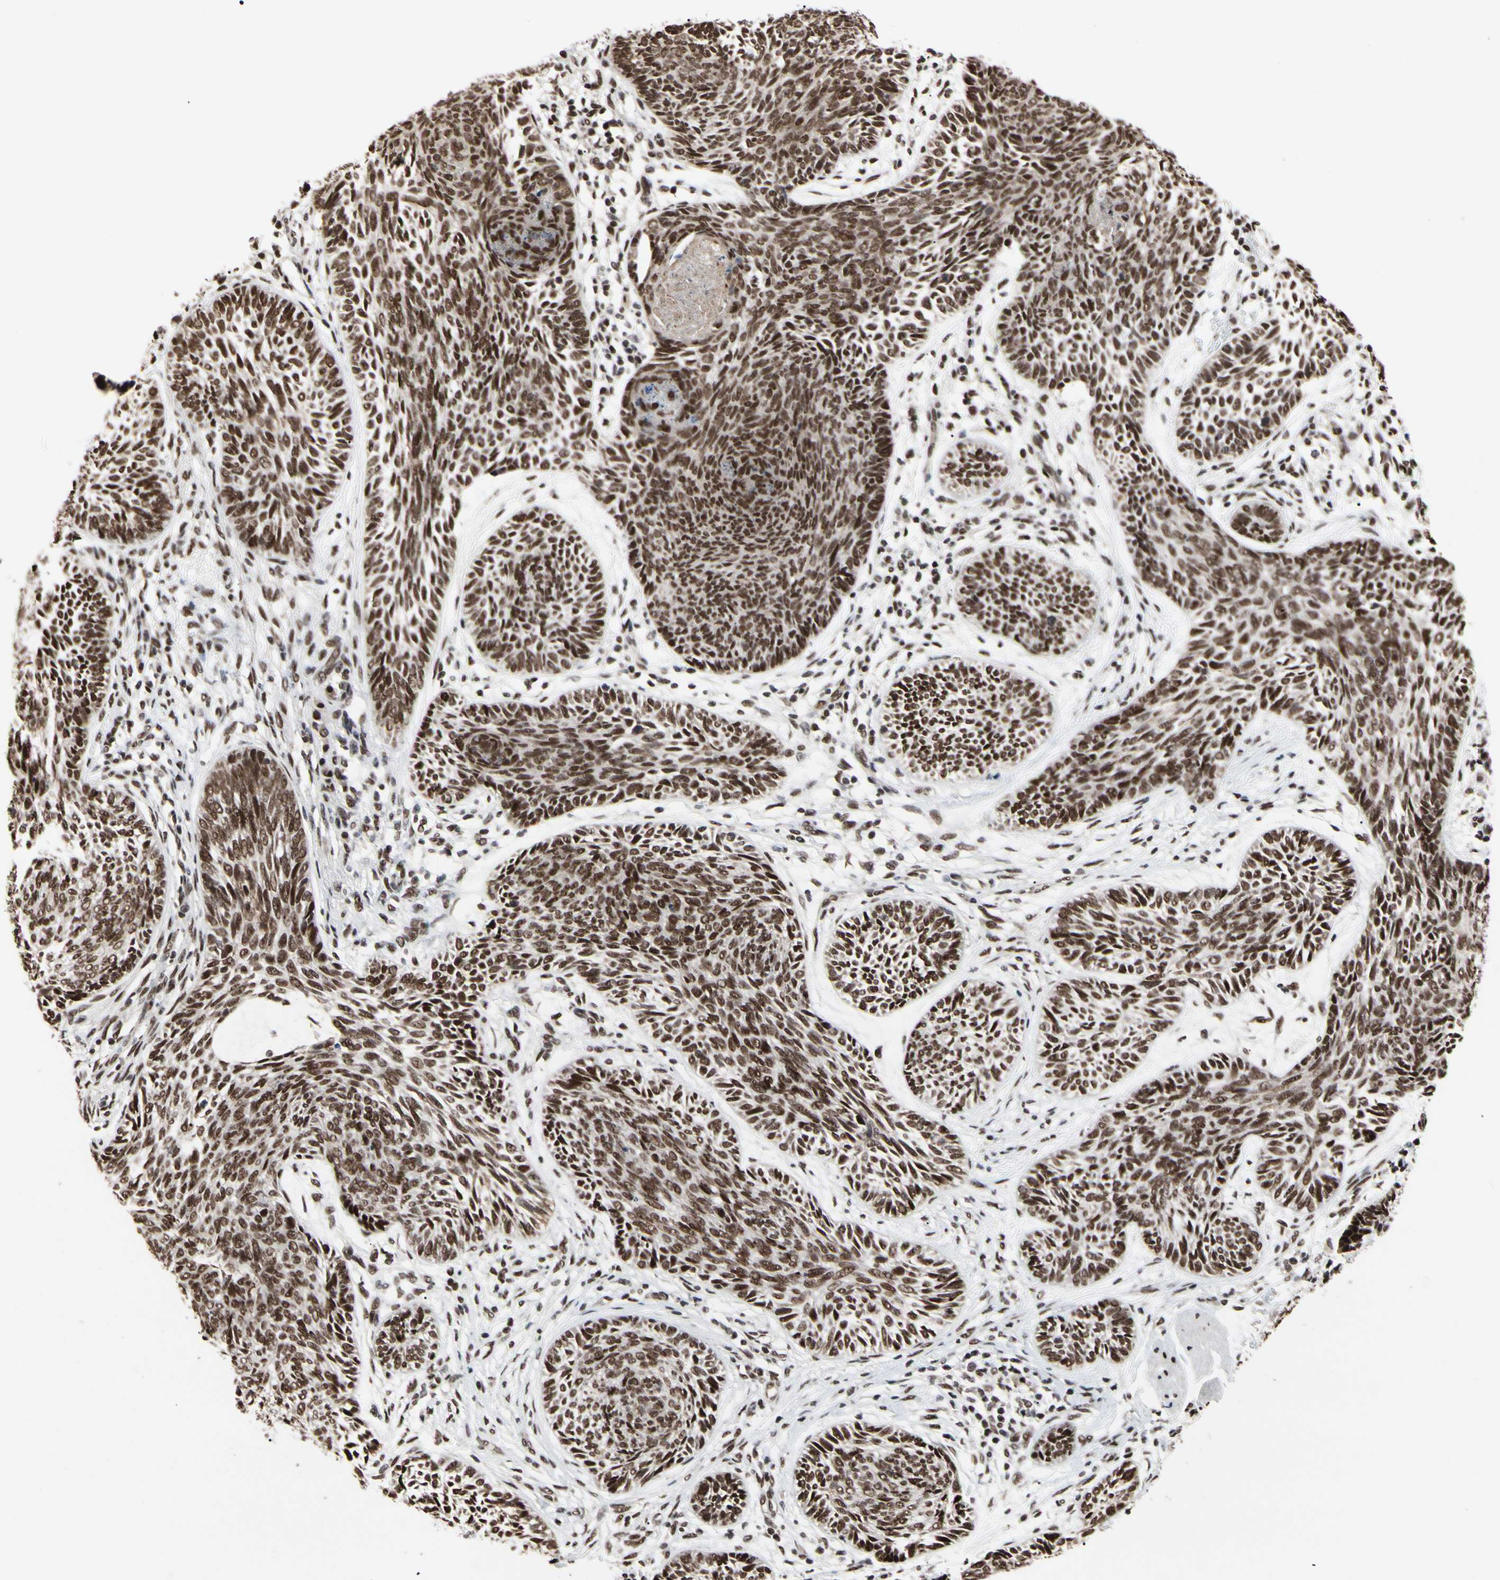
{"staining": {"intensity": "moderate", "quantity": ">75%", "location": "nuclear"}, "tissue": "skin cancer", "cell_type": "Tumor cells", "image_type": "cancer", "snomed": [{"axis": "morphology", "description": "Papilloma, NOS"}, {"axis": "morphology", "description": "Basal cell carcinoma"}, {"axis": "topography", "description": "Skin"}], "caption": "The image exhibits a brown stain indicating the presence of a protein in the nuclear of tumor cells in papilloma (skin).", "gene": "FAM98B", "patient": {"sex": "male", "age": 87}}